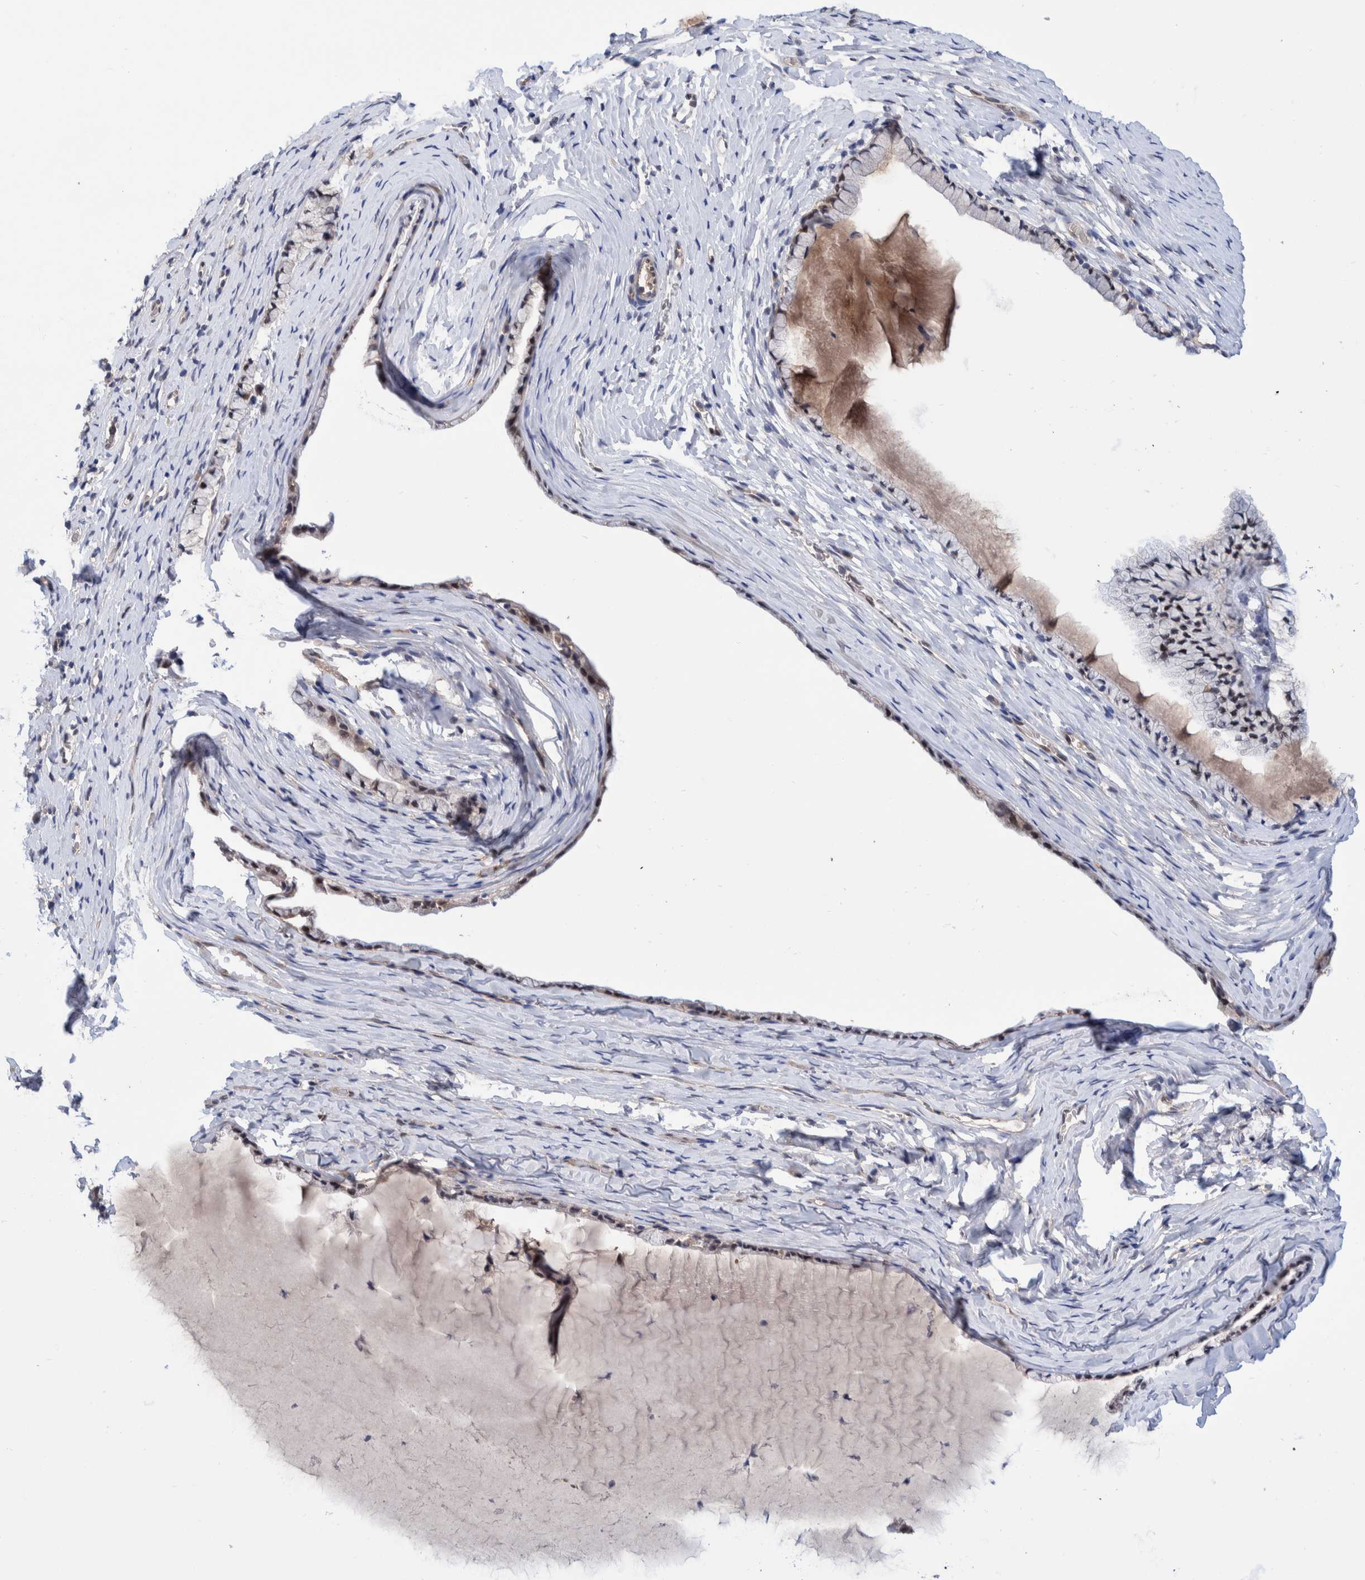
{"staining": {"intensity": "weak", "quantity": "<25%", "location": "cytoplasmic/membranous"}, "tissue": "cervix", "cell_type": "Glandular cells", "image_type": "normal", "snomed": [{"axis": "morphology", "description": "Normal tissue, NOS"}, {"axis": "topography", "description": "Cervix"}], "caption": "The image shows no significant positivity in glandular cells of cervix.", "gene": "PFAS", "patient": {"sex": "female", "age": 72}}